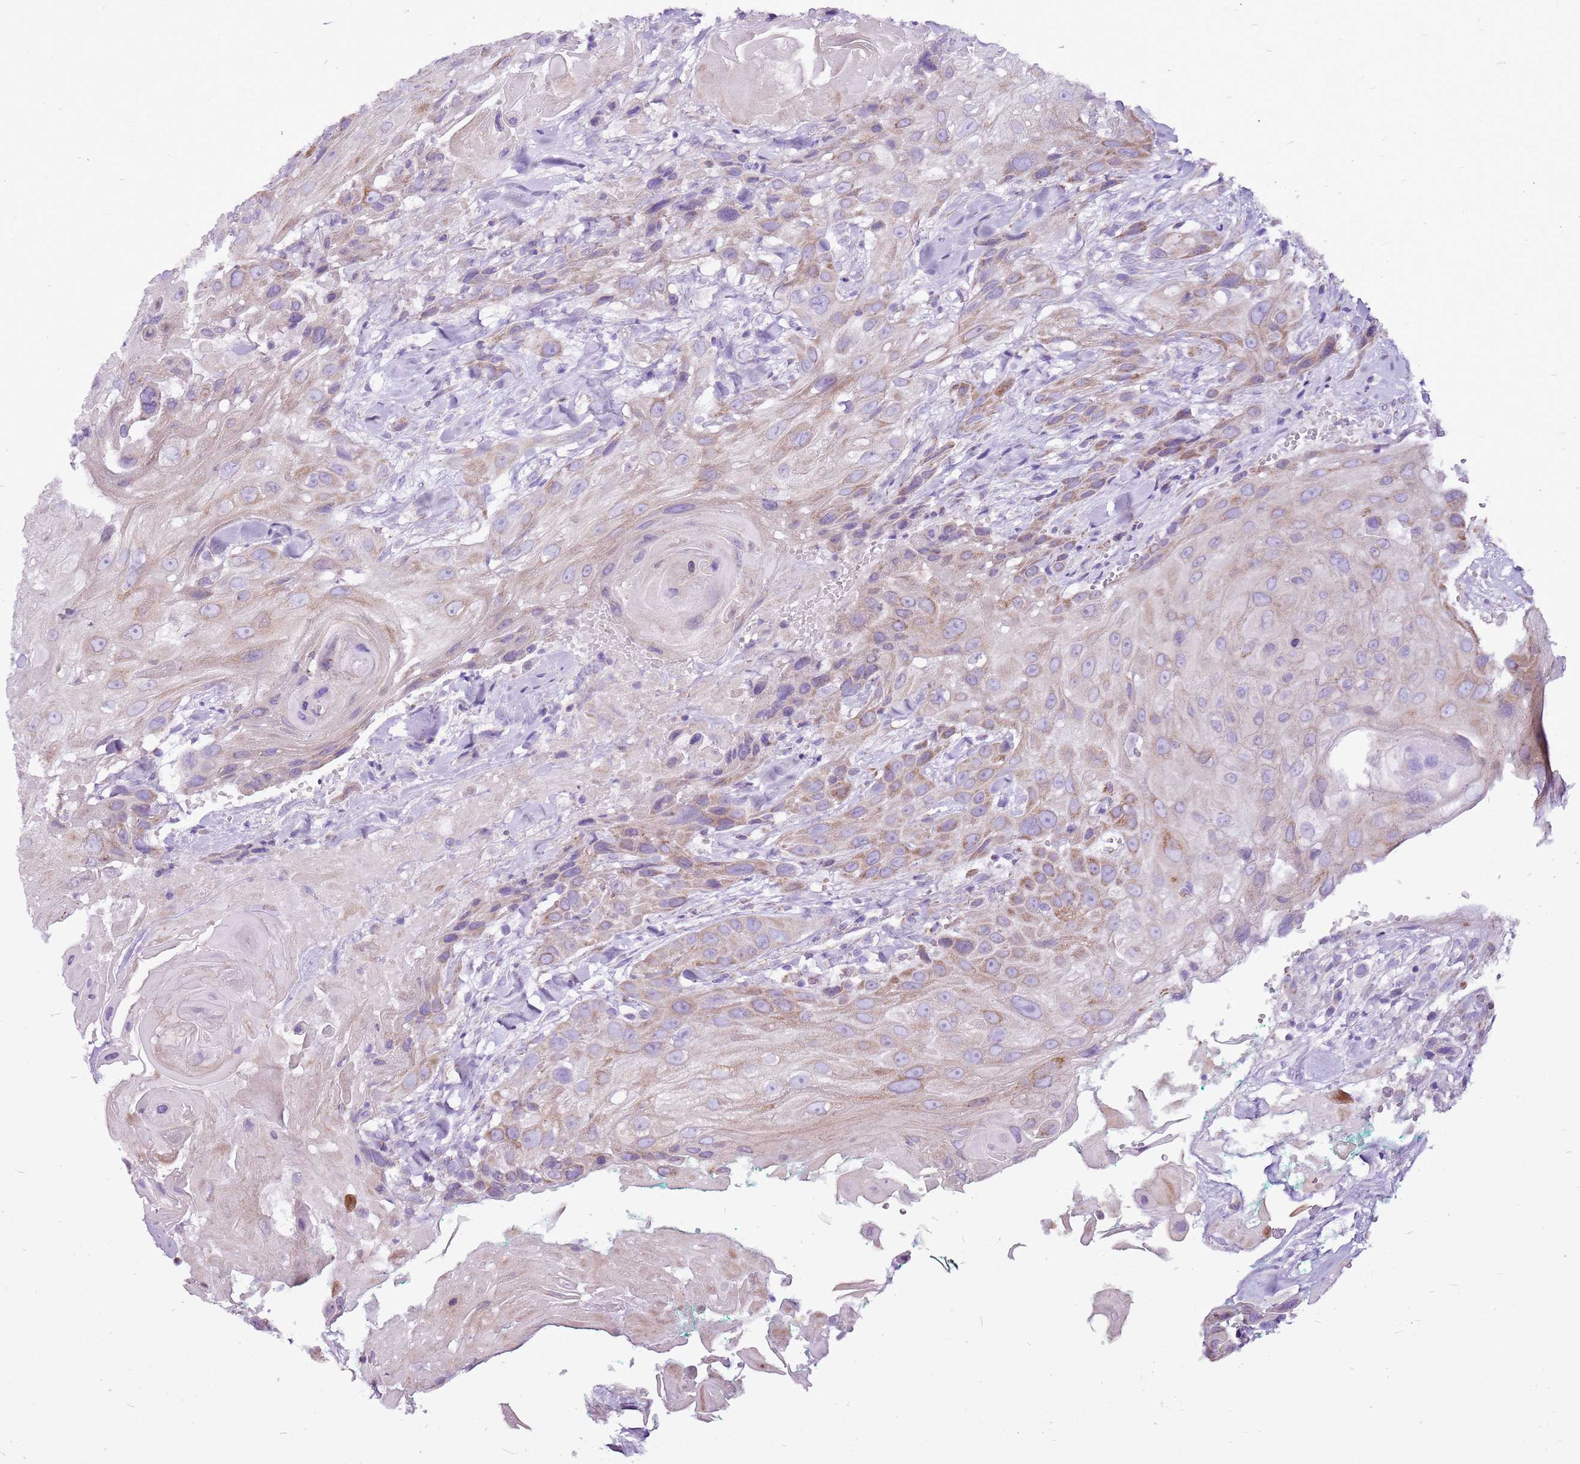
{"staining": {"intensity": "moderate", "quantity": "25%-75%", "location": "cytoplasmic/membranous"}, "tissue": "head and neck cancer", "cell_type": "Tumor cells", "image_type": "cancer", "snomed": [{"axis": "morphology", "description": "Squamous cell carcinoma, NOS"}, {"axis": "topography", "description": "Head-Neck"}], "caption": "Immunohistochemistry (IHC) (DAB) staining of human head and neck squamous cell carcinoma reveals moderate cytoplasmic/membranous protein expression in approximately 25%-75% of tumor cells.", "gene": "GCDH", "patient": {"sex": "male", "age": 81}}